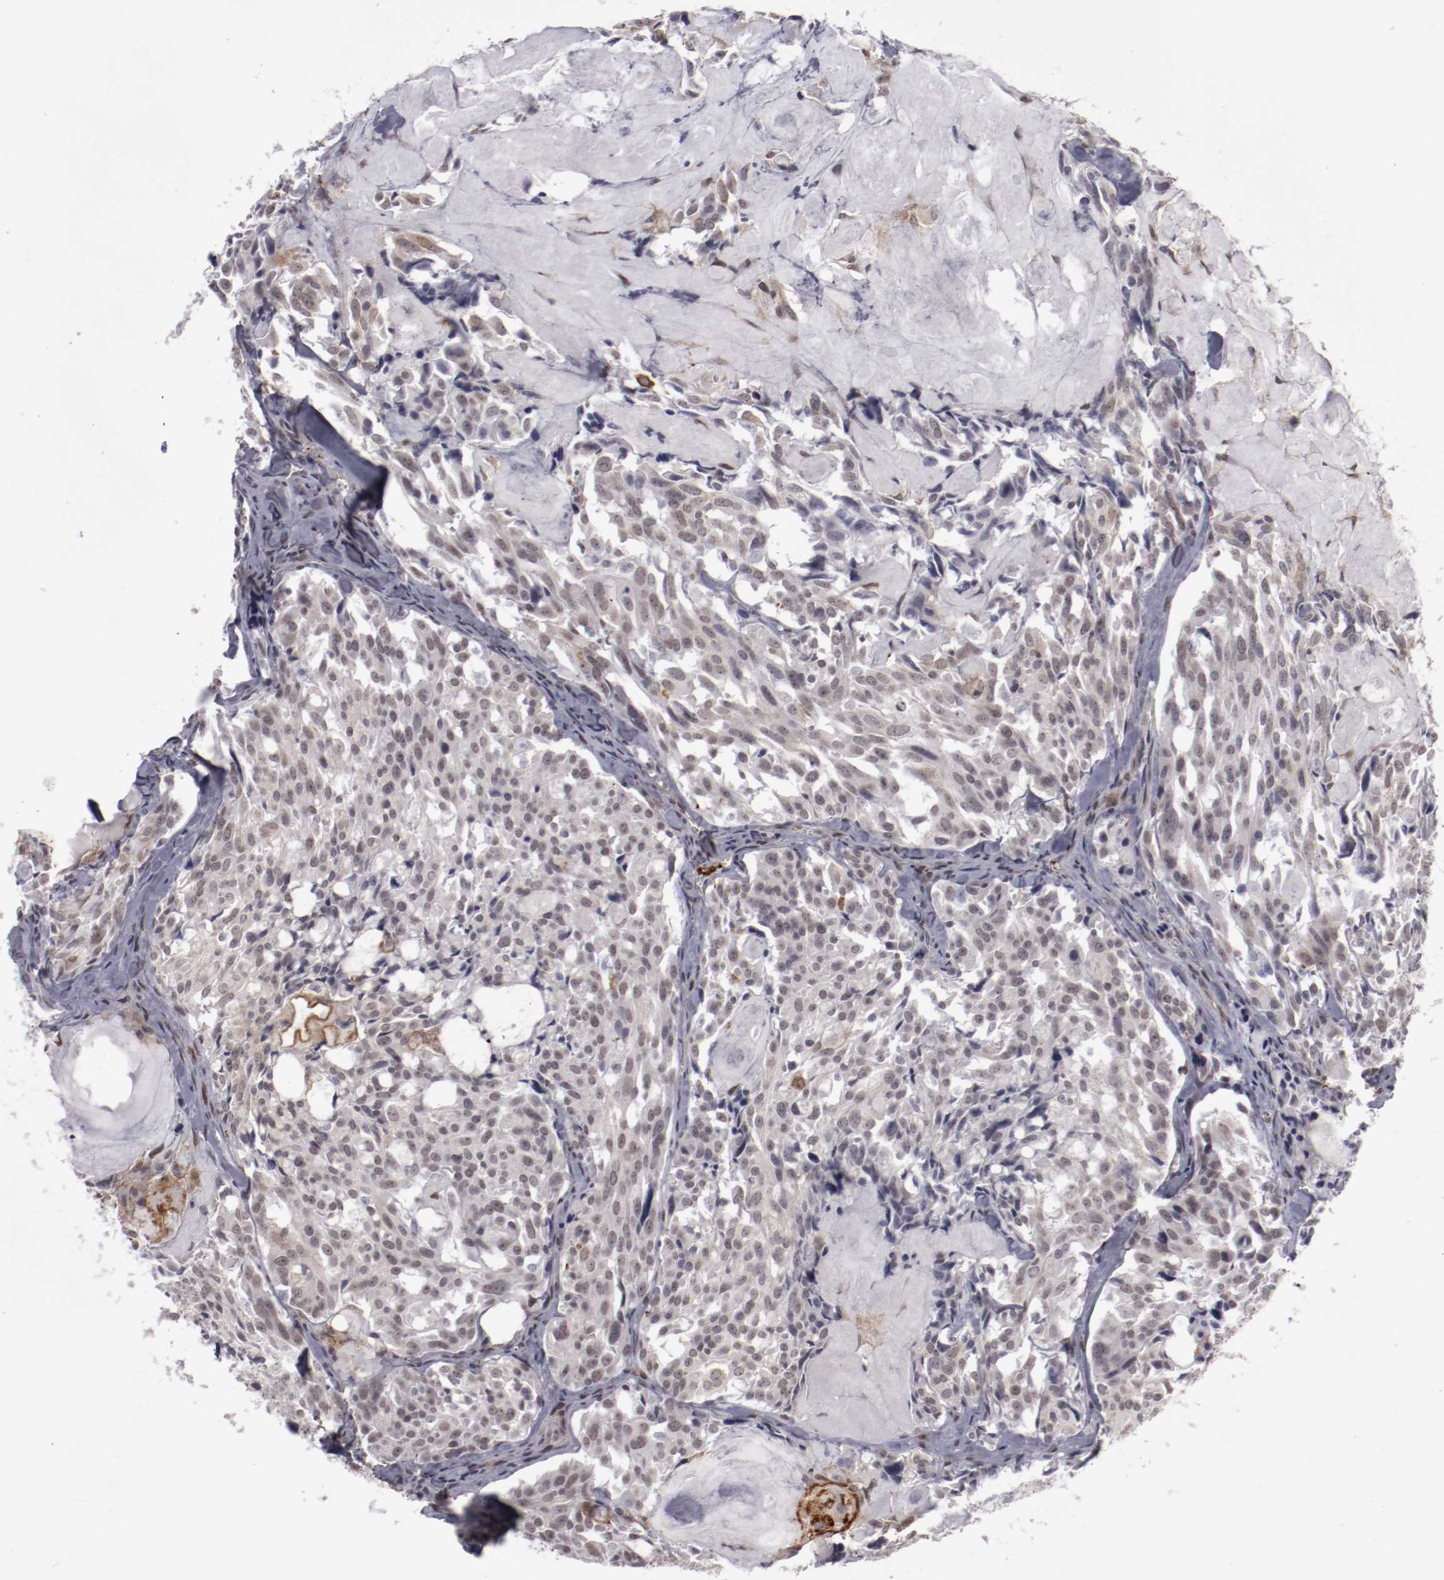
{"staining": {"intensity": "negative", "quantity": "none", "location": "none"}, "tissue": "thyroid cancer", "cell_type": "Tumor cells", "image_type": "cancer", "snomed": [{"axis": "morphology", "description": "Carcinoma, NOS"}, {"axis": "morphology", "description": "Carcinoid, malignant, NOS"}, {"axis": "topography", "description": "Thyroid gland"}], "caption": "The immunohistochemistry histopathology image has no significant positivity in tumor cells of thyroid cancer (carcinoma) tissue.", "gene": "LEF1", "patient": {"sex": "male", "age": 33}}